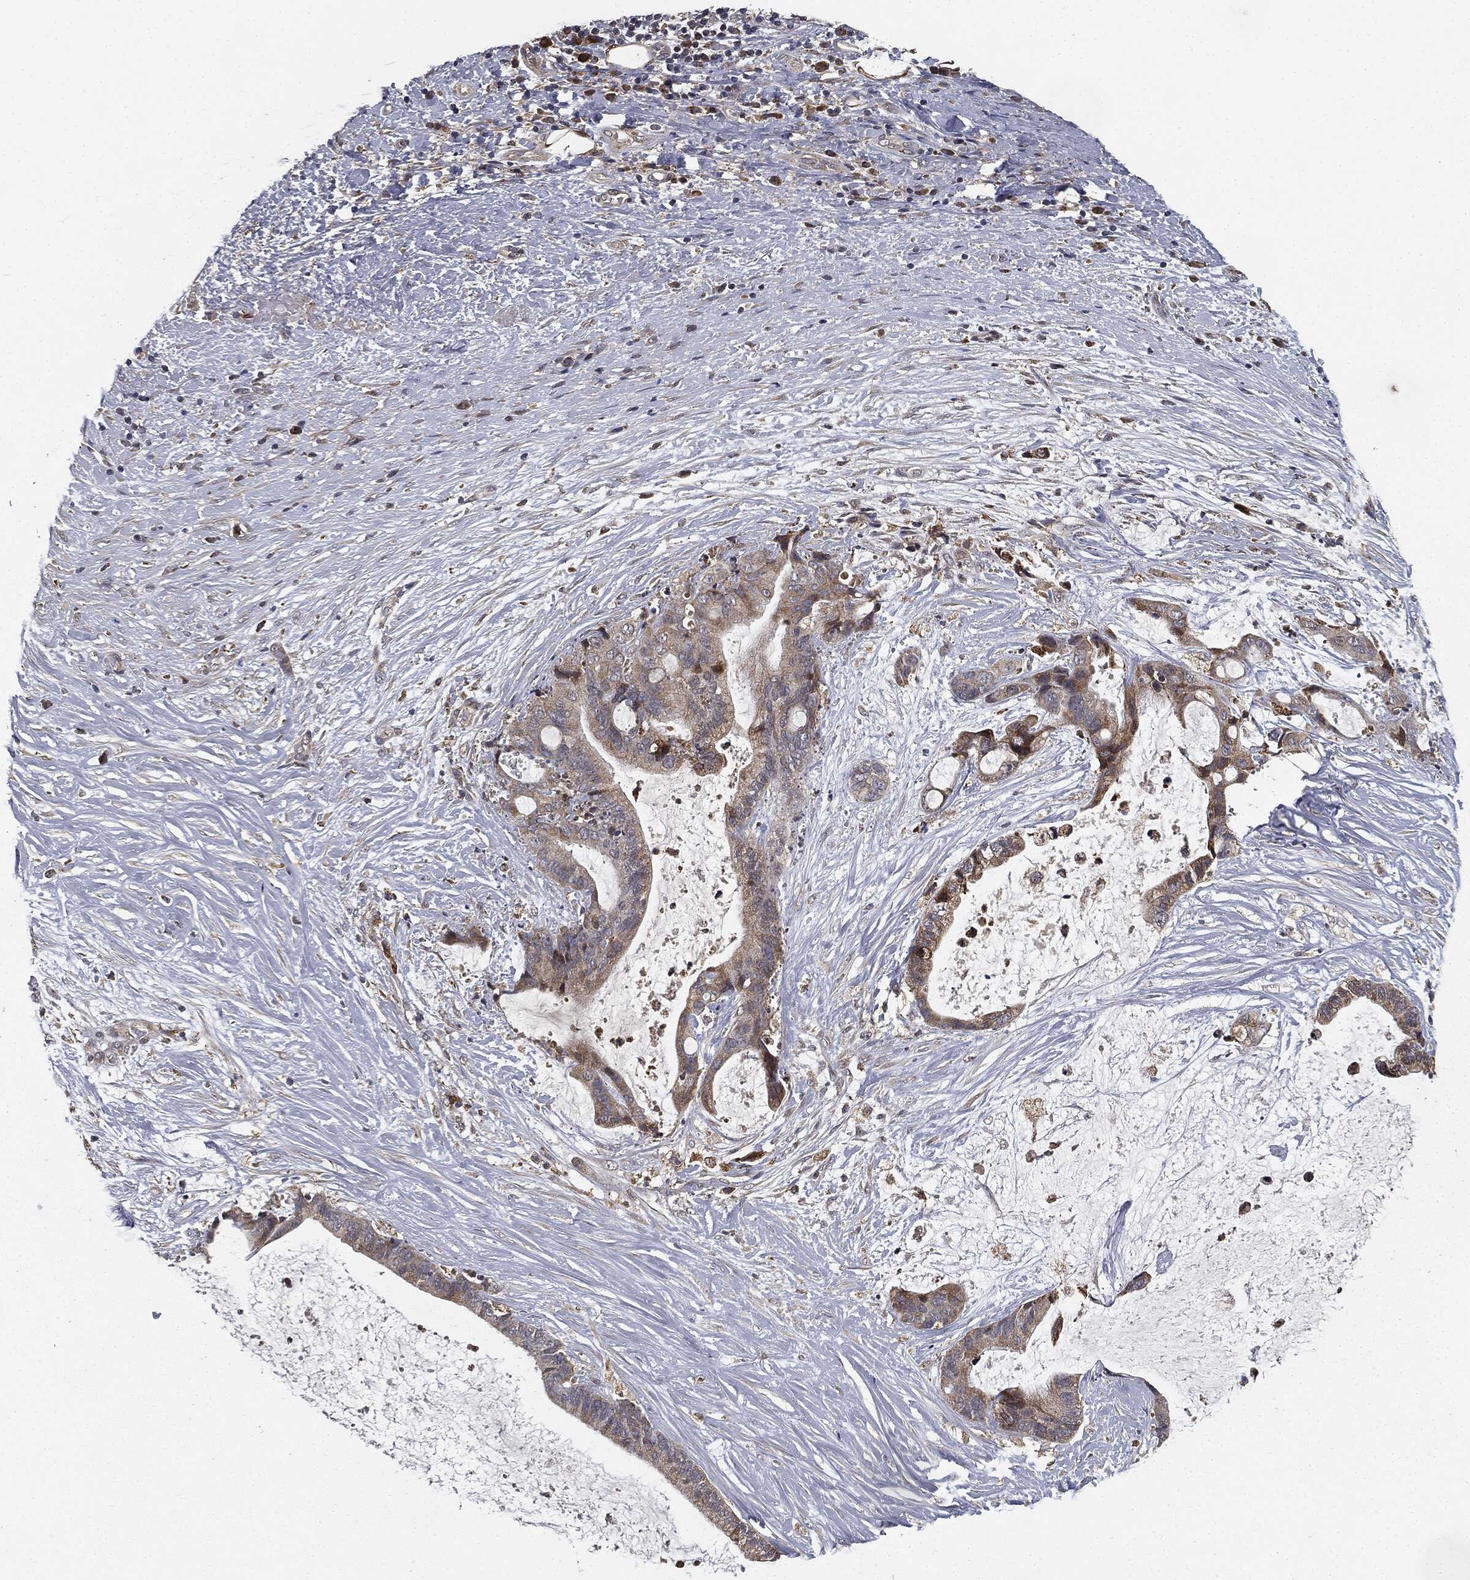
{"staining": {"intensity": "weak", "quantity": ">75%", "location": "cytoplasmic/membranous"}, "tissue": "liver cancer", "cell_type": "Tumor cells", "image_type": "cancer", "snomed": [{"axis": "morphology", "description": "Cholangiocarcinoma"}, {"axis": "topography", "description": "Liver"}], "caption": "Immunohistochemical staining of human liver cholangiocarcinoma displays weak cytoplasmic/membranous protein staining in approximately >75% of tumor cells.", "gene": "MIER2", "patient": {"sex": "female", "age": 73}}